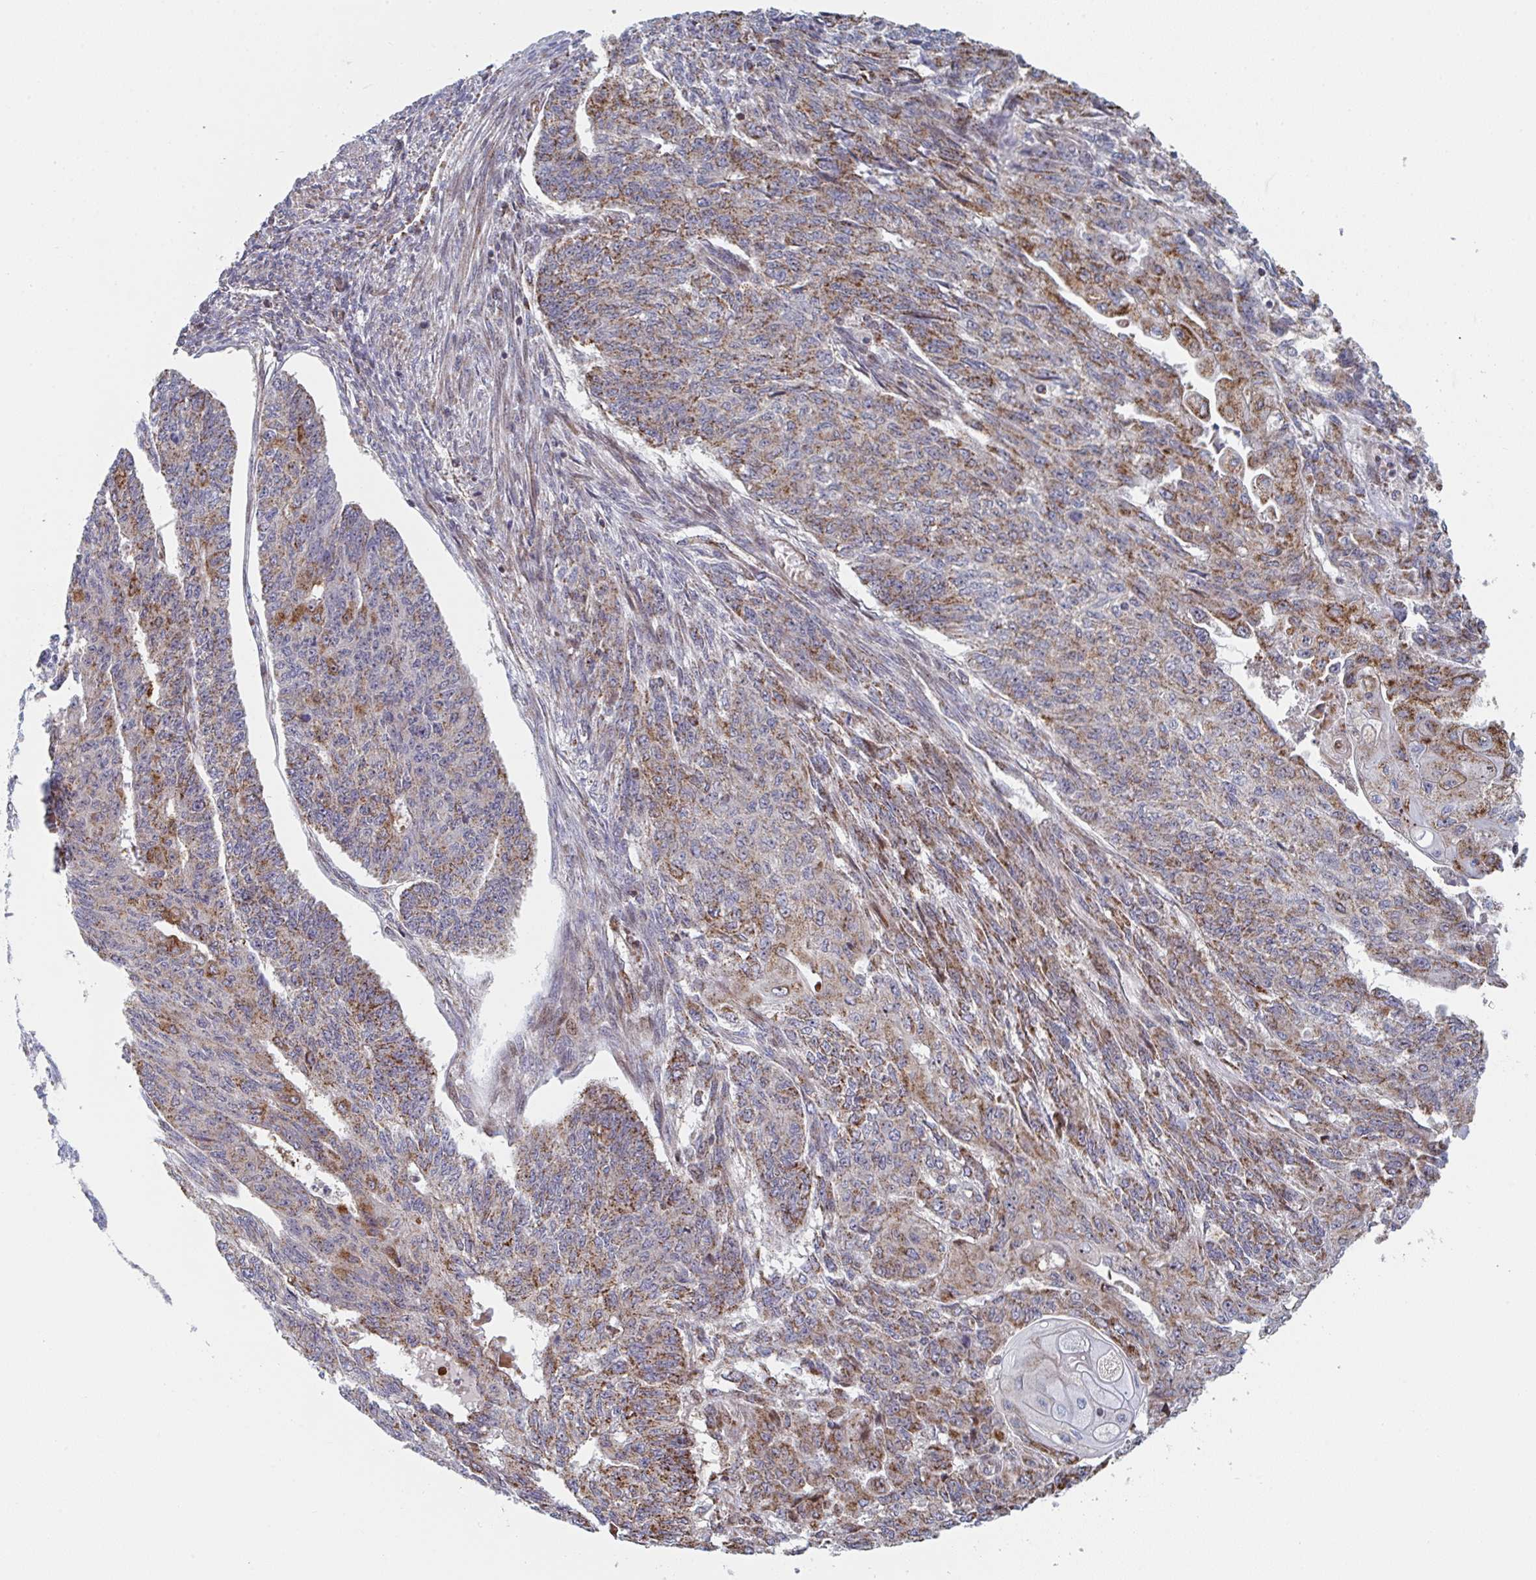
{"staining": {"intensity": "moderate", "quantity": ">75%", "location": "cytoplasmic/membranous"}, "tissue": "endometrial cancer", "cell_type": "Tumor cells", "image_type": "cancer", "snomed": [{"axis": "morphology", "description": "Adenocarcinoma, NOS"}, {"axis": "topography", "description": "Endometrium"}], "caption": "Approximately >75% of tumor cells in human endometrial cancer display moderate cytoplasmic/membranous protein staining as visualized by brown immunohistochemical staining.", "gene": "ZNF644", "patient": {"sex": "female", "age": 32}}